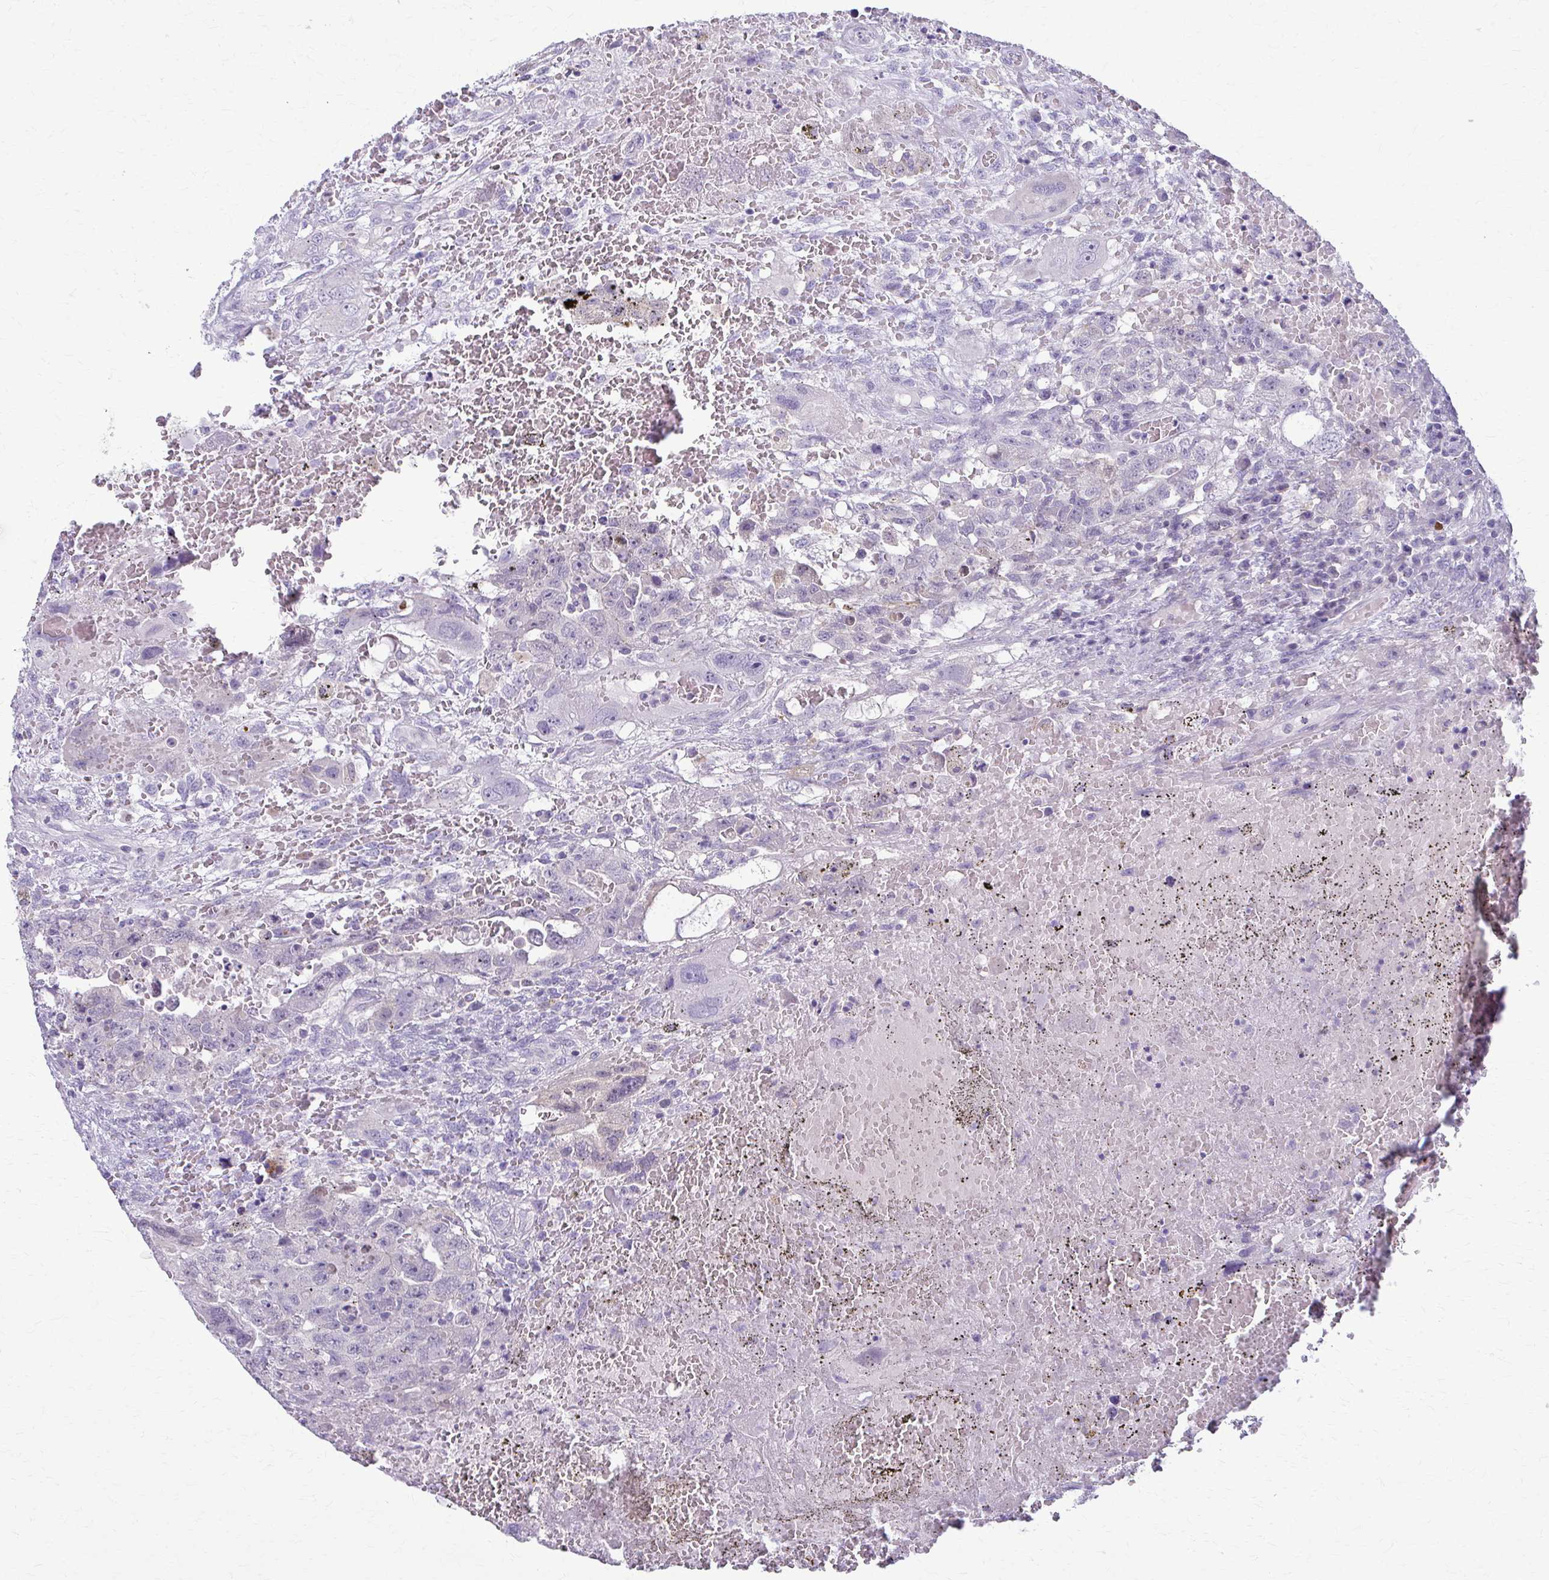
{"staining": {"intensity": "negative", "quantity": "none", "location": "none"}, "tissue": "testis cancer", "cell_type": "Tumor cells", "image_type": "cancer", "snomed": [{"axis": "morphology", "description": "Carcinoma, Embryonal, NOS"}, {"axis": "topography", "description": "Testis"}], "caption": "An image of human testis embryonal carcinoma is negative for staining in tumor cells.", "gene": "LDLRAP1", "patient": {"sex": "male", "age": 26}}